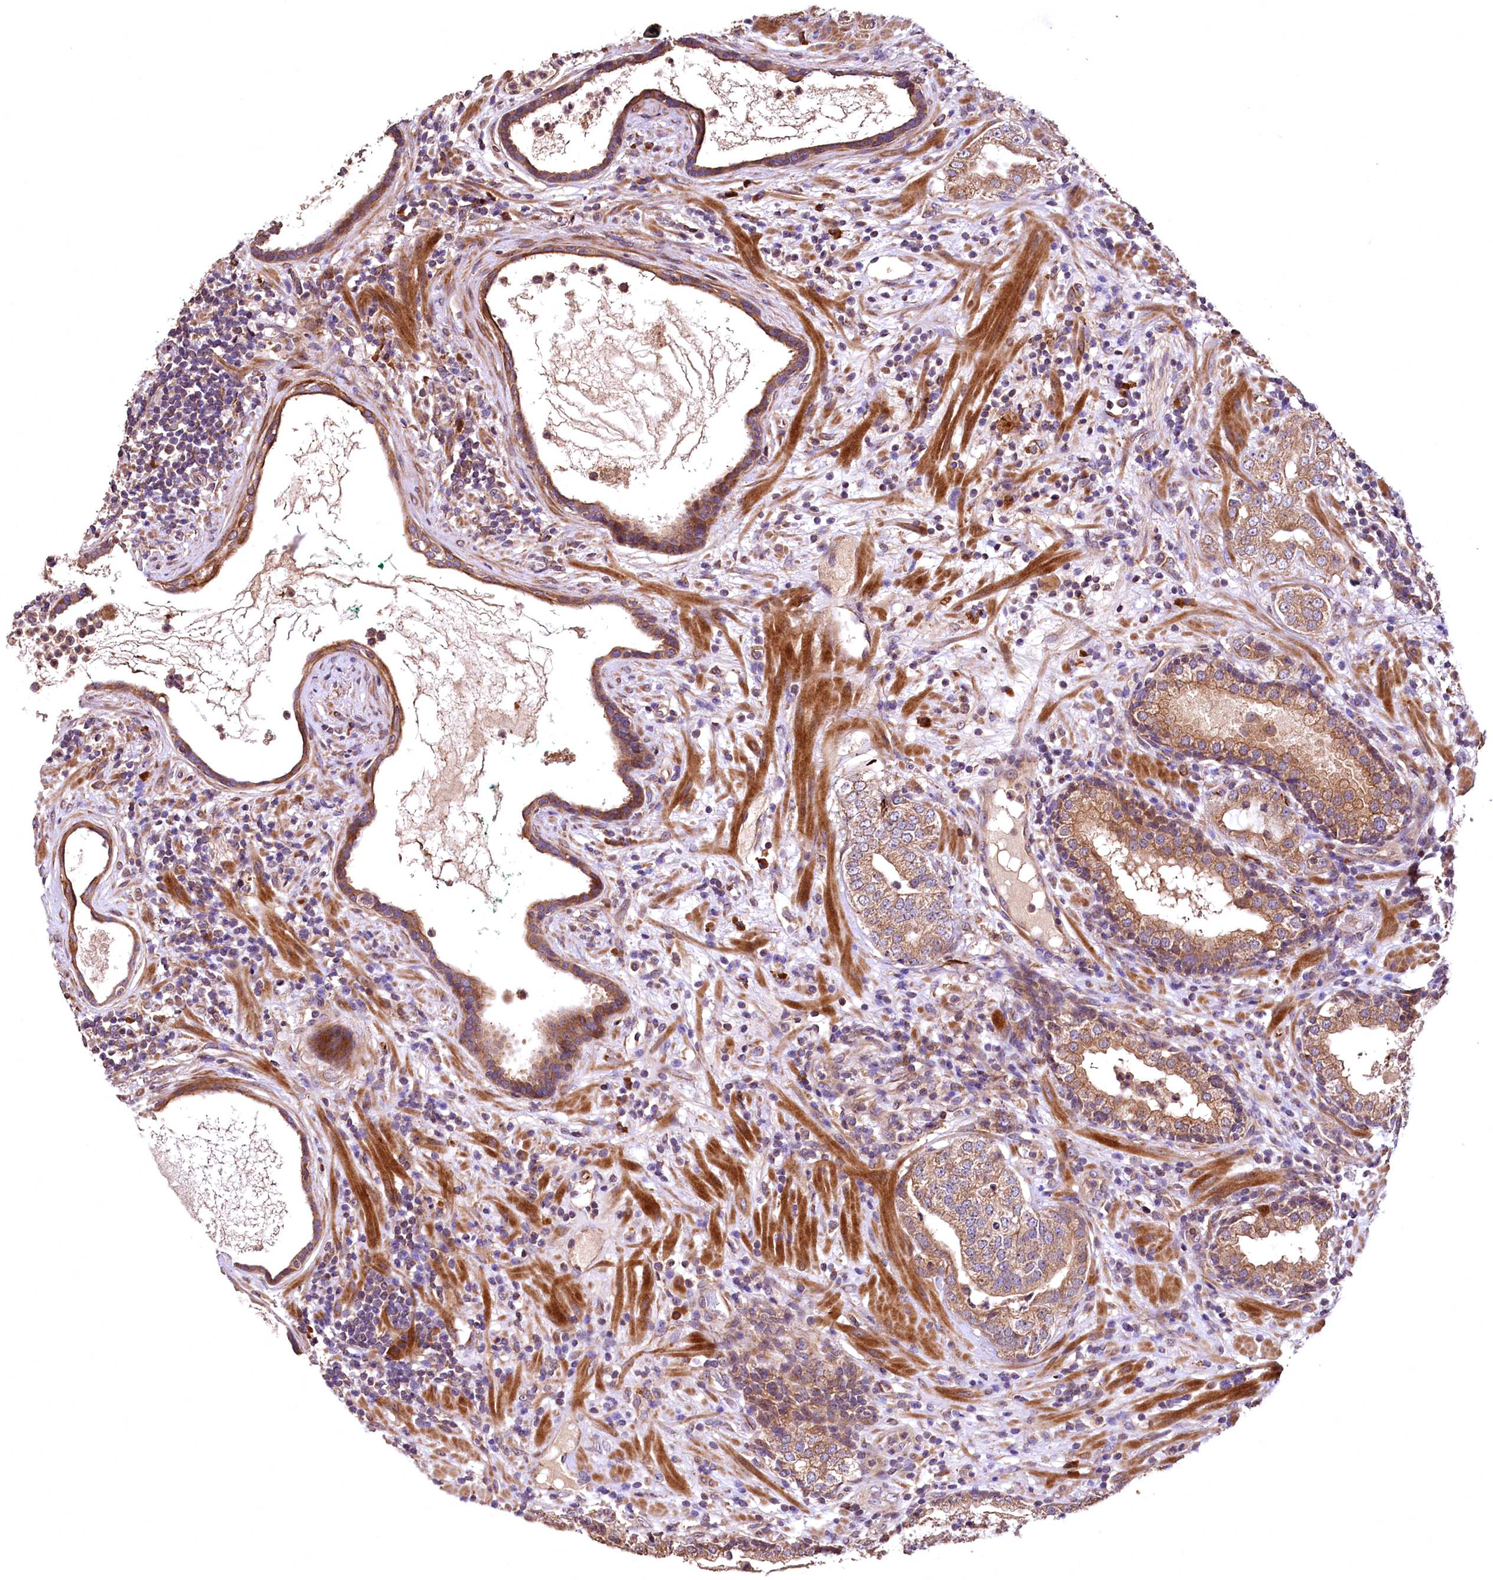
{"staining": {"intensity": "moderate", "quantity": ">75%", "location": "cytoplasmic/membranous"}, "tissue": "prostate cancer", "cell_type": "Tumor cells", "image_type": "cancer", "snomed": [{"axis": "morphology", "description": "Adenocarcinoma, High grade"}, {"axis": "topography", "description": "Prostate"}], "caption": "Immunohistochemical staining of prostate adenocarcinoma (high-grade) displays medium levels of moderate cytoplasmic/membranous positivity in approximately >75% of tumor cells. The staining is performed using DAB (3,3'-diaminobenzidine) brown chromogen to label protein expression. The nuclei are counter-stained blue using hematoxylin.", "gene": "RASSF1", "patient": {"sex": "male", "age": 64}}